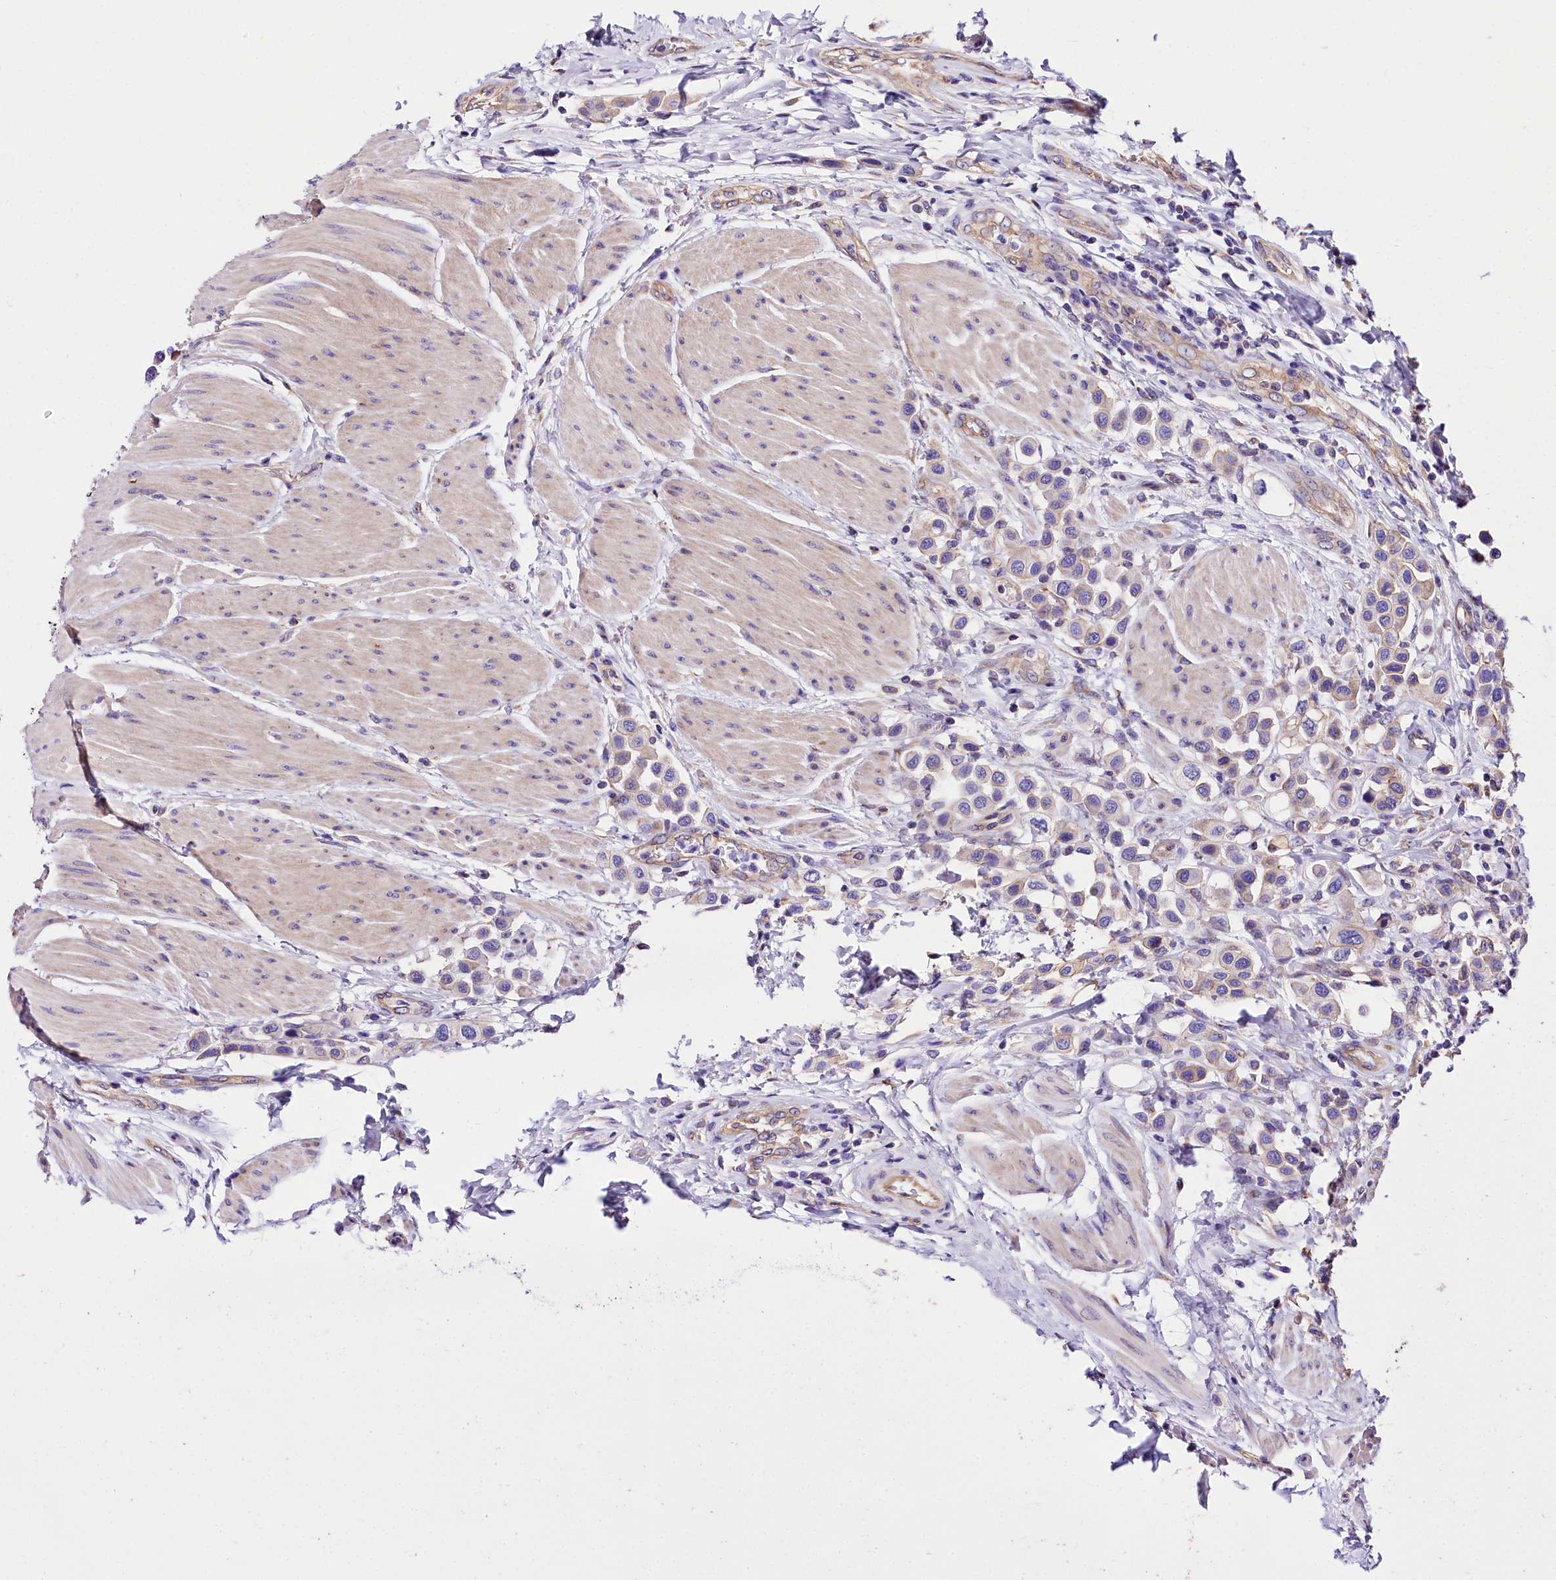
{"staining": {"intensity": "weak", "quantity": "<25%", "location": "cytoplasmic/membranous"}, "tissue": "urothelial cancer", "cell_type": "Tumor cells", "image_type": "cancer", "snomed": [{"axis": "morphology", "description": "Urothelial carcinoma, High grade"}, {"axis": "topography", "description": "Urinary bladder"}], "caption": "The immunohistochemistry (IHC) micrograph has no significant expression in tumor cells of high-grade urothelial carcinoma tissue.", "gene": "ACAA2", "patient": {"sex": "male", "age": 50}}